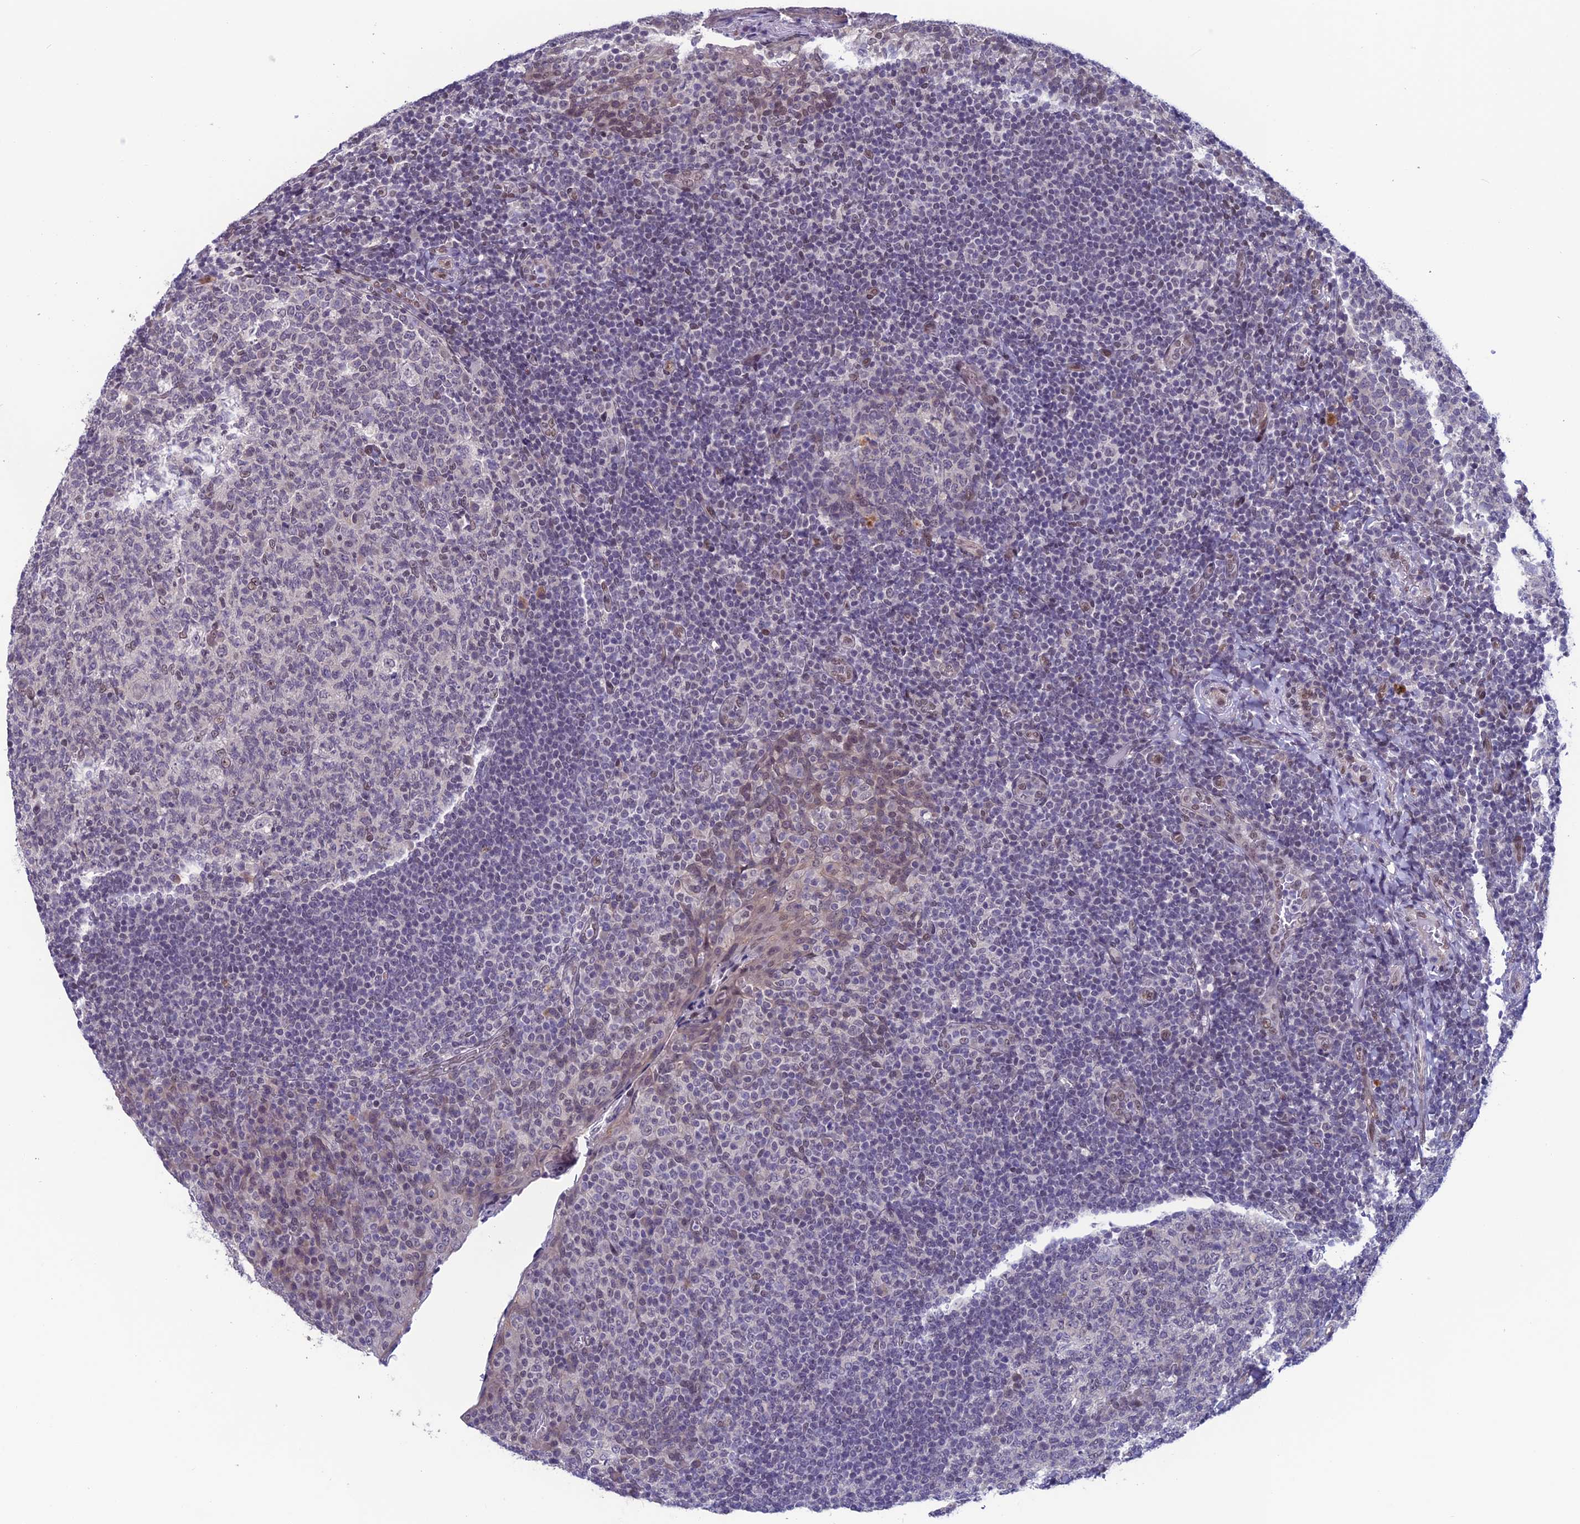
{"staining": {"intensity": "negative", "quantity": "none", "location": "none"}, "tissue": "tonsil", "cell_type": "Germinal center cells", "image_type": "normal", "snomed": [{"axis": "morphology", "description": "Normal tissue, NOS"}, {"axis": "topography", "description": "Tonsil"}], "caption": "Tonsil stained for a protein using immunohistochemistry displays no positivity germinal center cells.", "gene": "FKBPL", "patient": {"sex": "female", "age": 19}}